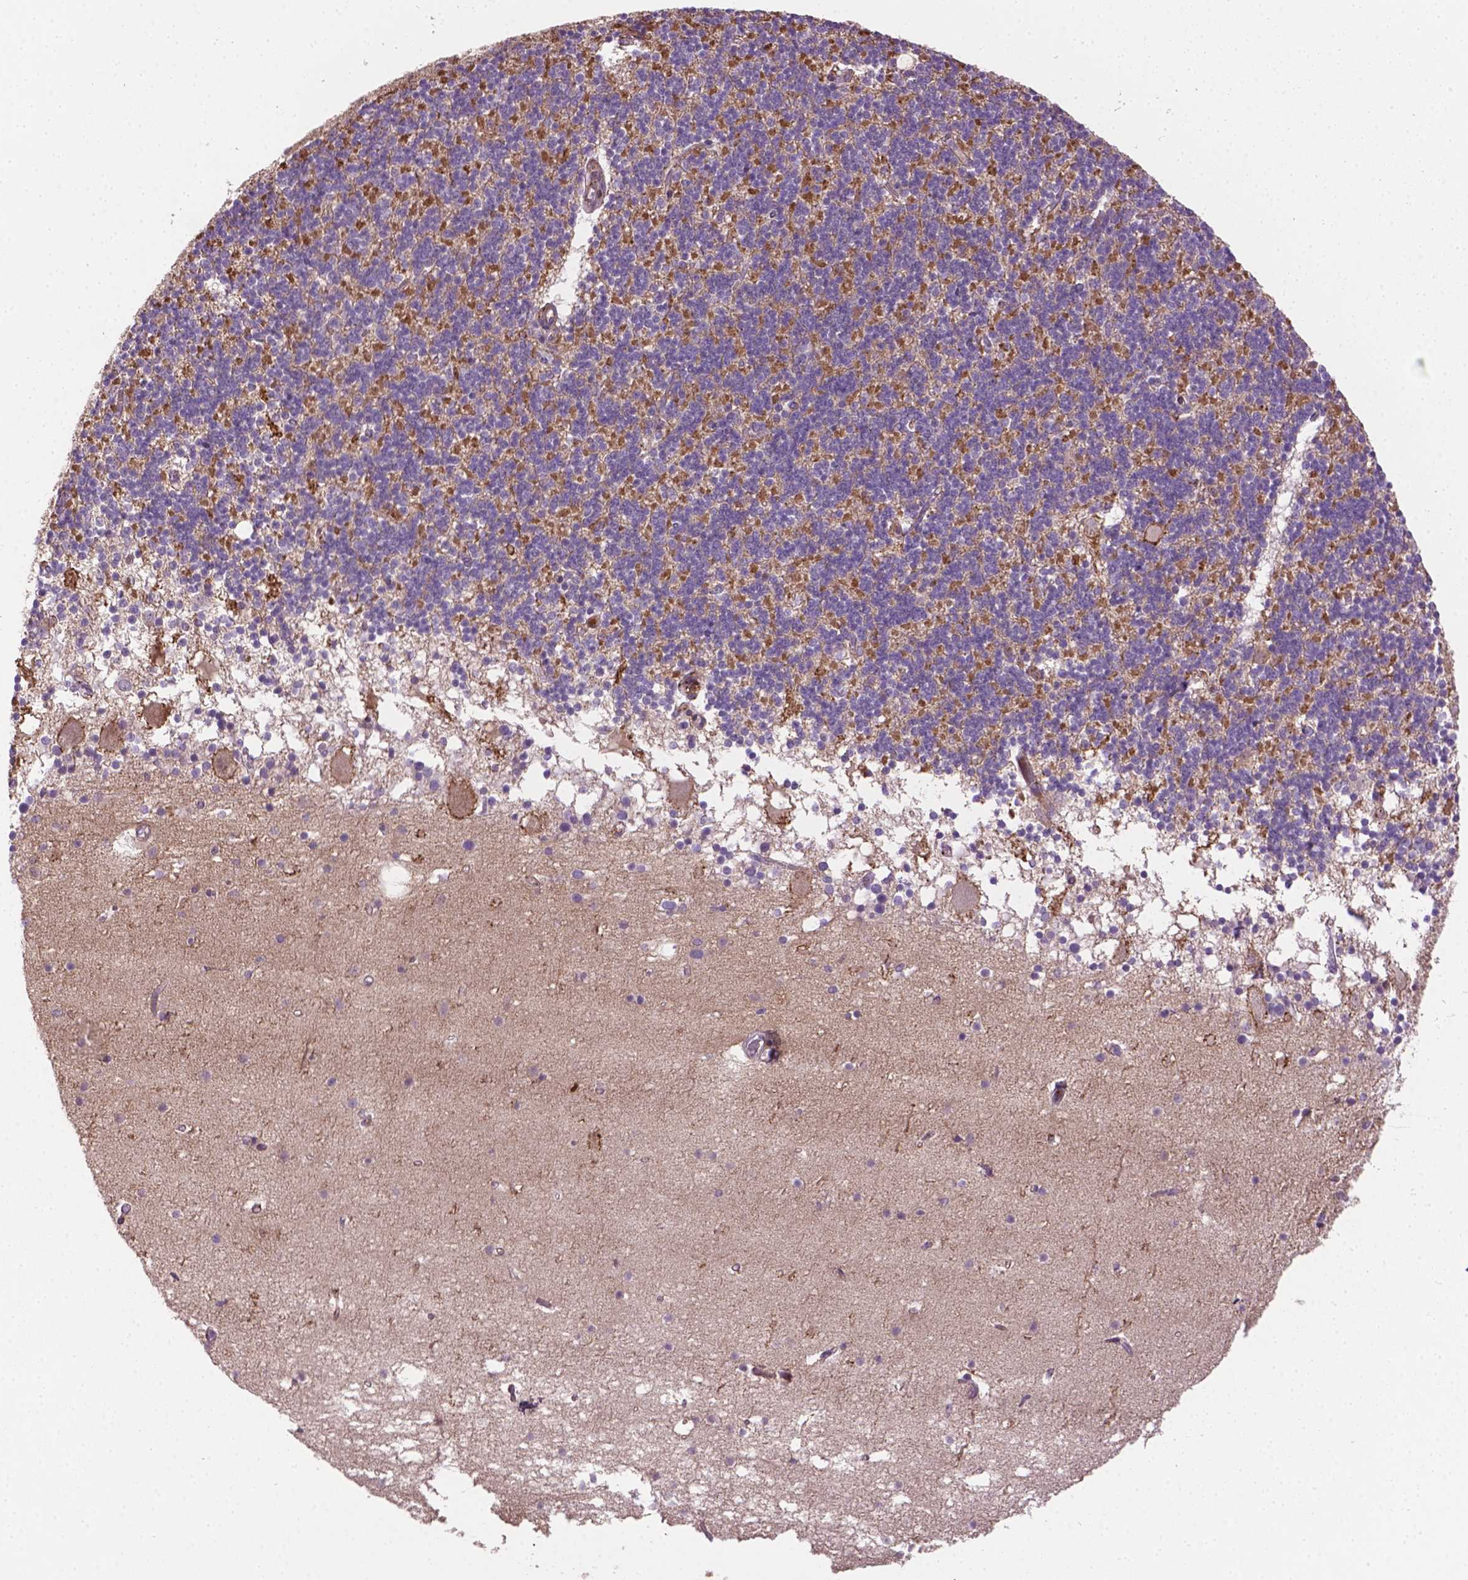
{"staining": {"intensity": "moderate", "quantity": "25%-75%", "location": "cytoplasmic/membranous"}, "tissue": "cerebellum", "cell_type": "Cells in granular layer", "image_type": "normal", "snomed": [{"axis": "morphology", "description": "Normal tissue, NOS"}, {"axis": "topography", "description": "Cerebellum"}], "caption": "A micrograph of cerebellum stained for a protein shows moderate cytoplasmic/membranous brown staining in cells in granular layer. (Brightfield microscopy of DAB IHC at high magnification).", "gene": "ACAD10", "patient": {"sex": "male", "age": 70}}